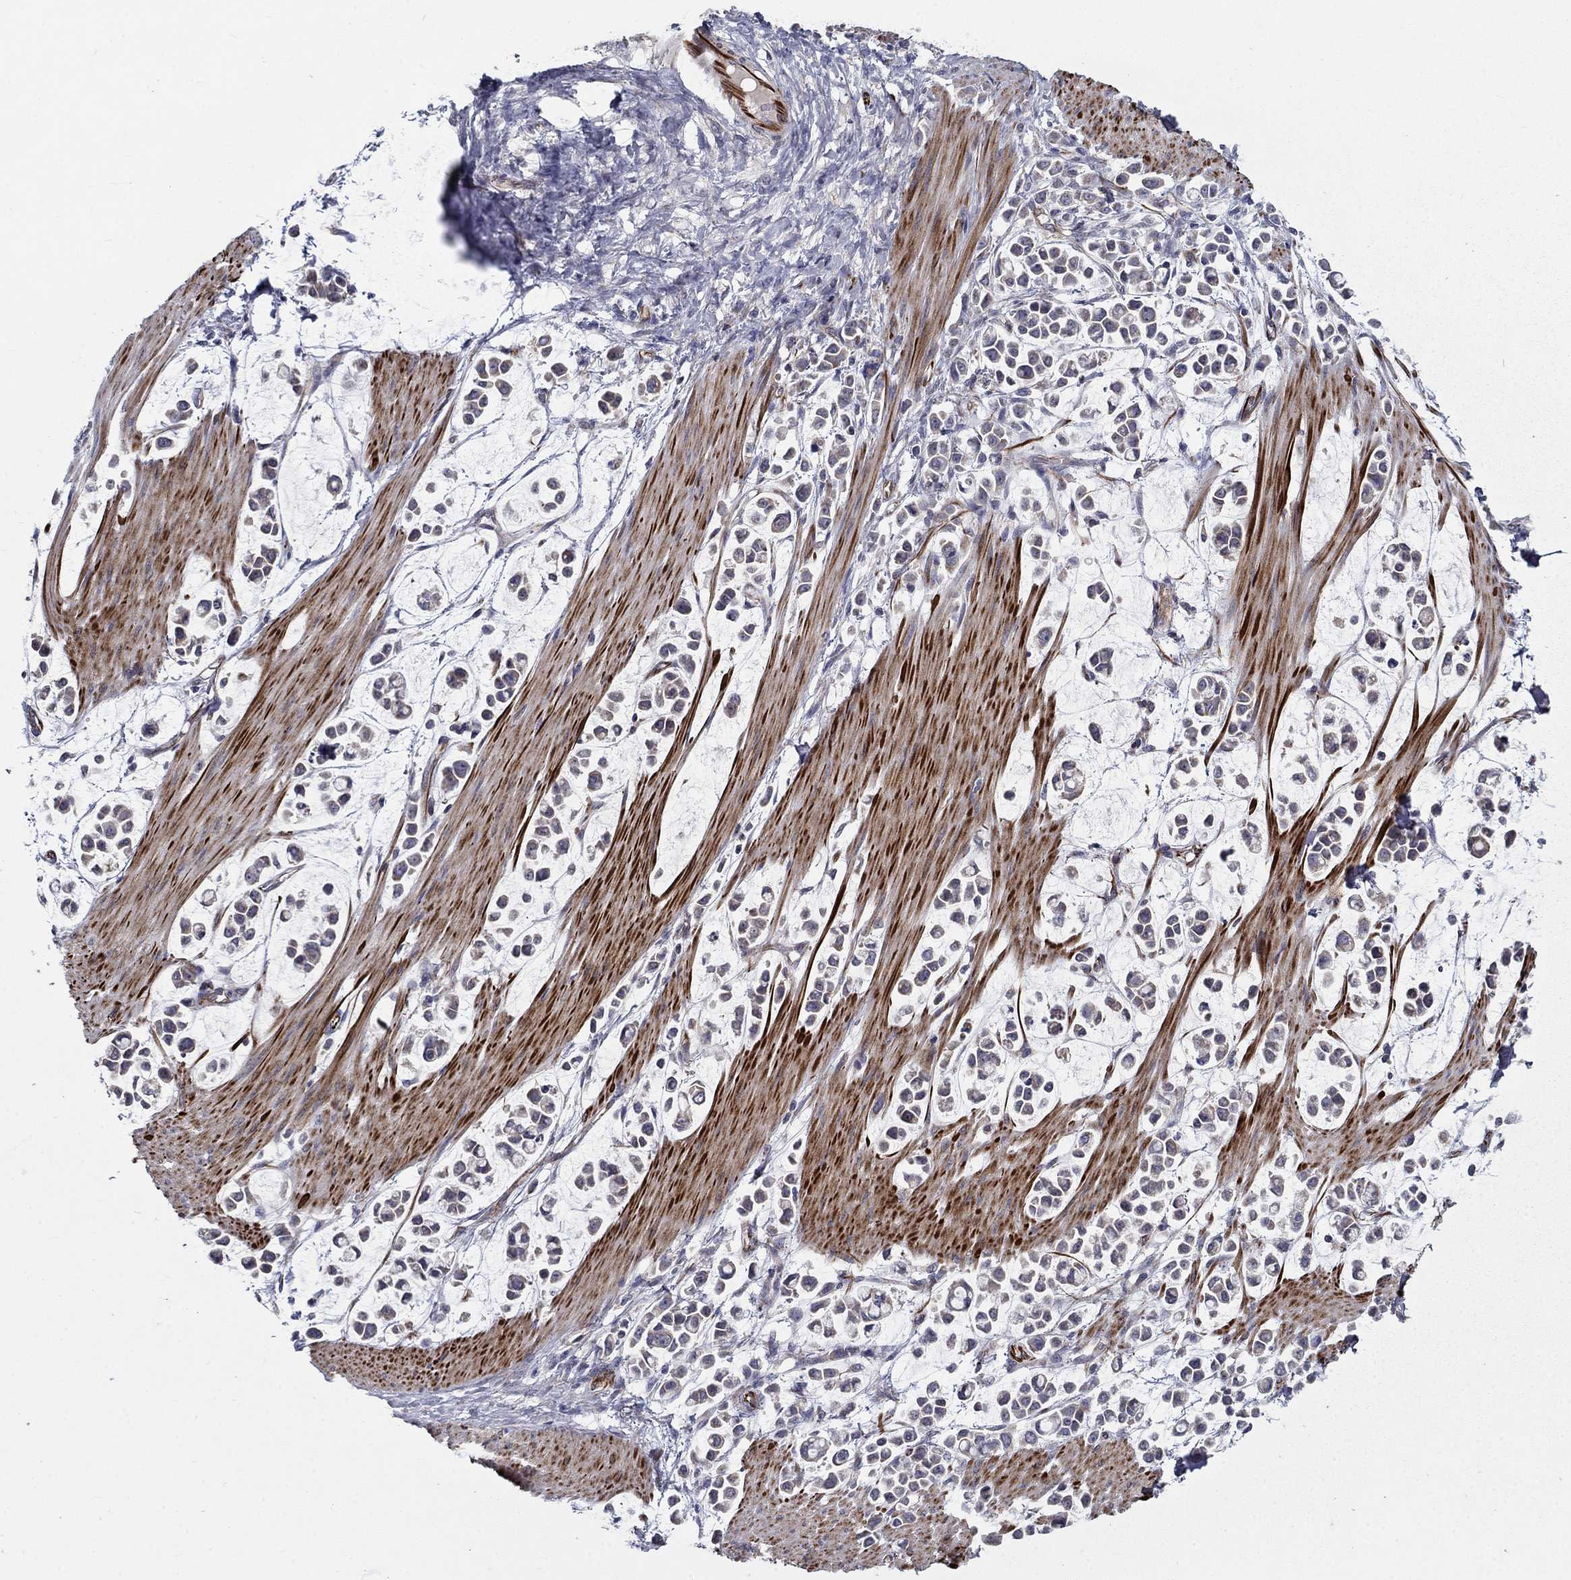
{"staining": {"intensity": "negative", "quantity": "none", "location": "none"}, "tissue": "stomach cancer", "cell_type": "Tumor cells", "image_type": "cancer", "snomed": [{"axis": "morphology", "description": "Adenocarcinoma, NOS"}, {"axis": "topography", "description": "Stomach"}], "caption": "Immunohistochemistry (IHC) micrograph of human adenocarcinoma (stomach) stained for a protein (brown), which reveals no staining in tumor cells.", "gene": "LACTB2", "patient": {"sex": "male", "age": 82}}